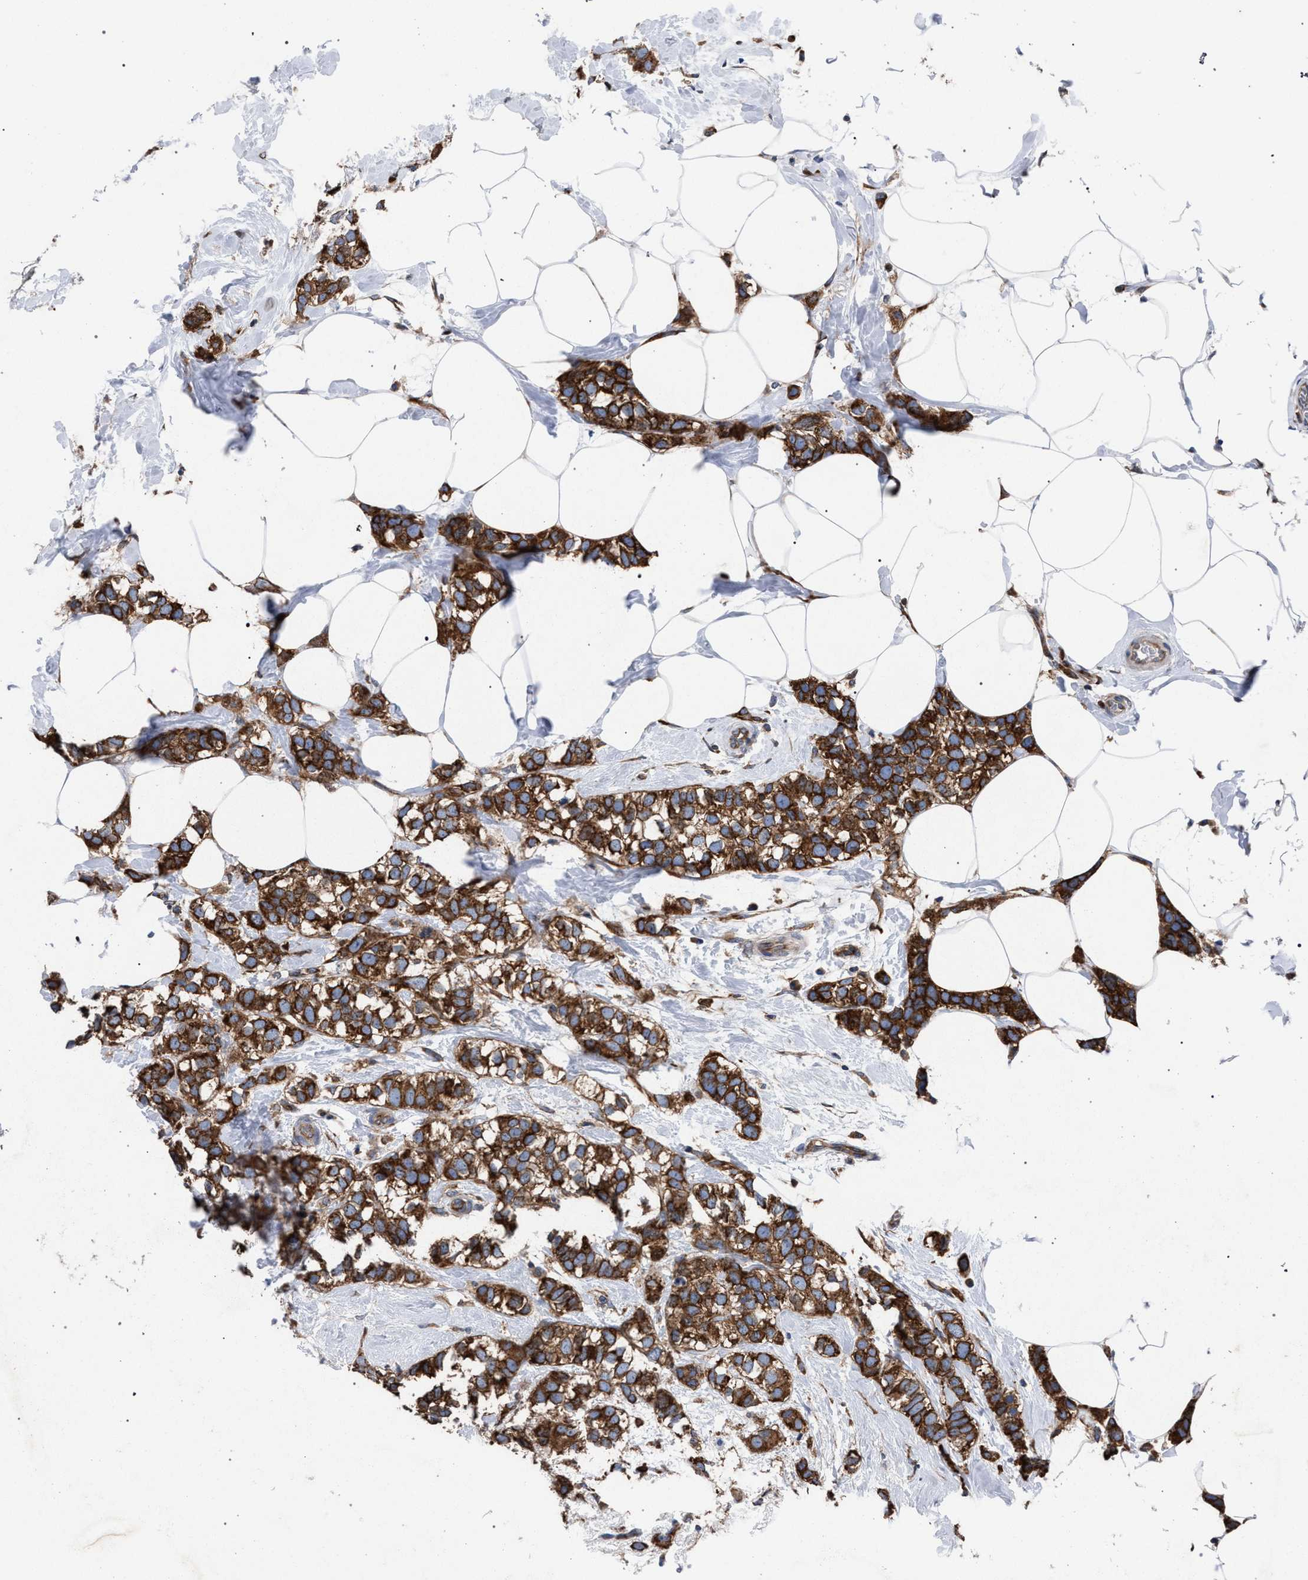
{"staining": {"intensity": "strong", "quantity": ">75%", "location": "cytoplasmic/membranous"}, "tissue": "breast cancer", "cell_type": "Tumor cells", "image_type": "cancer", "snomed": [{"axis": "morphology", "description": "Normal tissue, NOS"}, {"axis": "morphology", "description": "Duct carcinoma"}, {"axis": "topography", "description": "Breast"}], "caption": "Human breast cancer (invasive ductal carcinoma) stained for a protein (brown) demonstrates strong cytoplasmic/membranous positive staining in approximately >75% of tumor cells.", "gene": "CDR2L", "patient": {"sex": "female", "age": 50}}